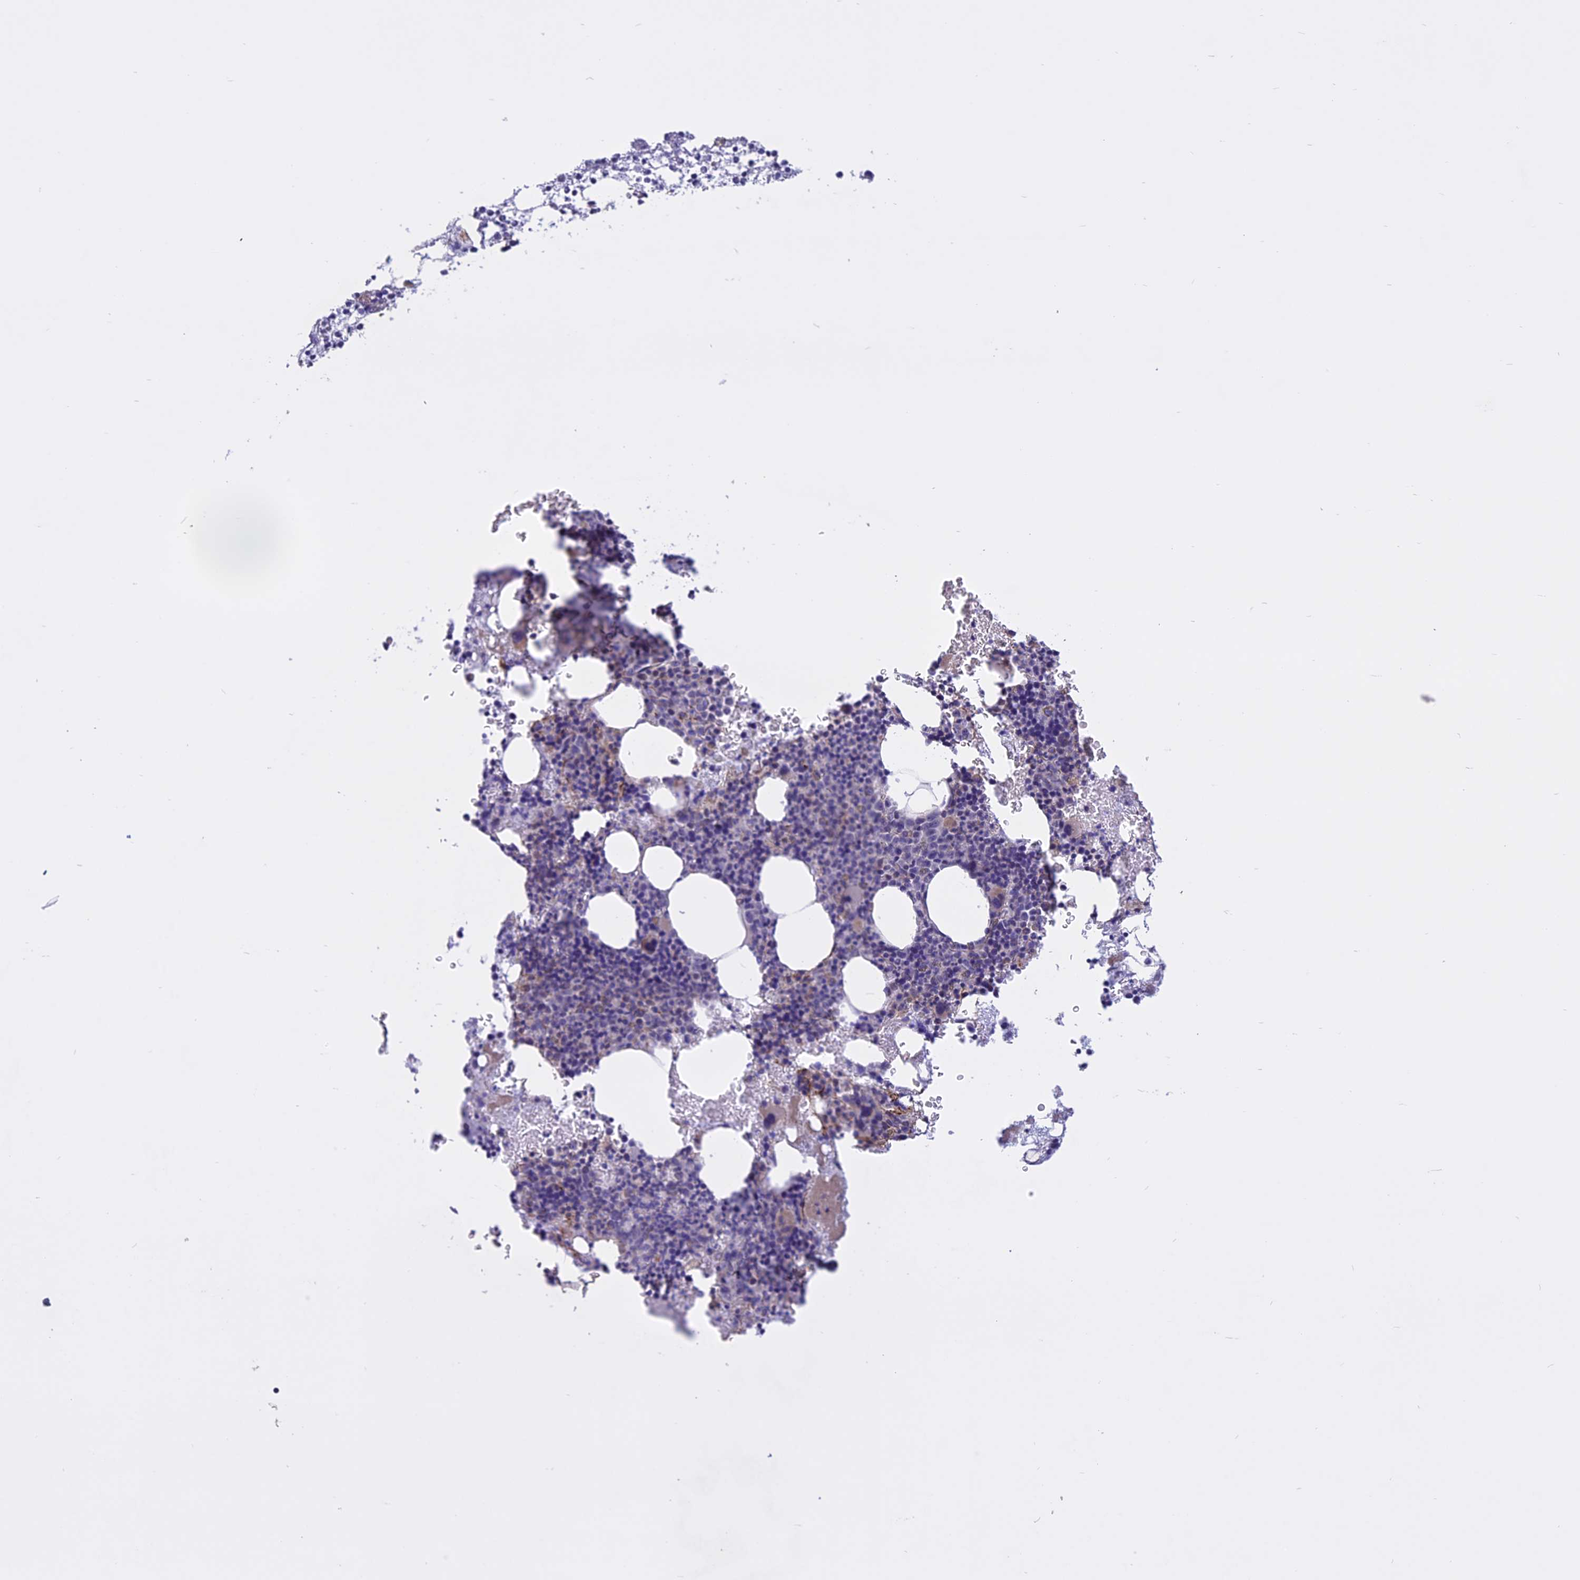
{"staining": {"intensity": "negative", "quantity": "none", "location": "none"}, "tissue": "bone marrow", "cell_type": "Hematopoietic cells", "image_type": "normal", "snomed": [{"axis": "morphology", "description": "Normal tissue, NOS"}, {"axis": "topography", "description": "Bone marrow"}], "caption": "DAB immunohistochemical staining of normal human bone marrow demonstrates no significant positivity in hematopoietic cells.", "gene": "SPHKAP", "patient": {"sex": "female", "age": 41}}